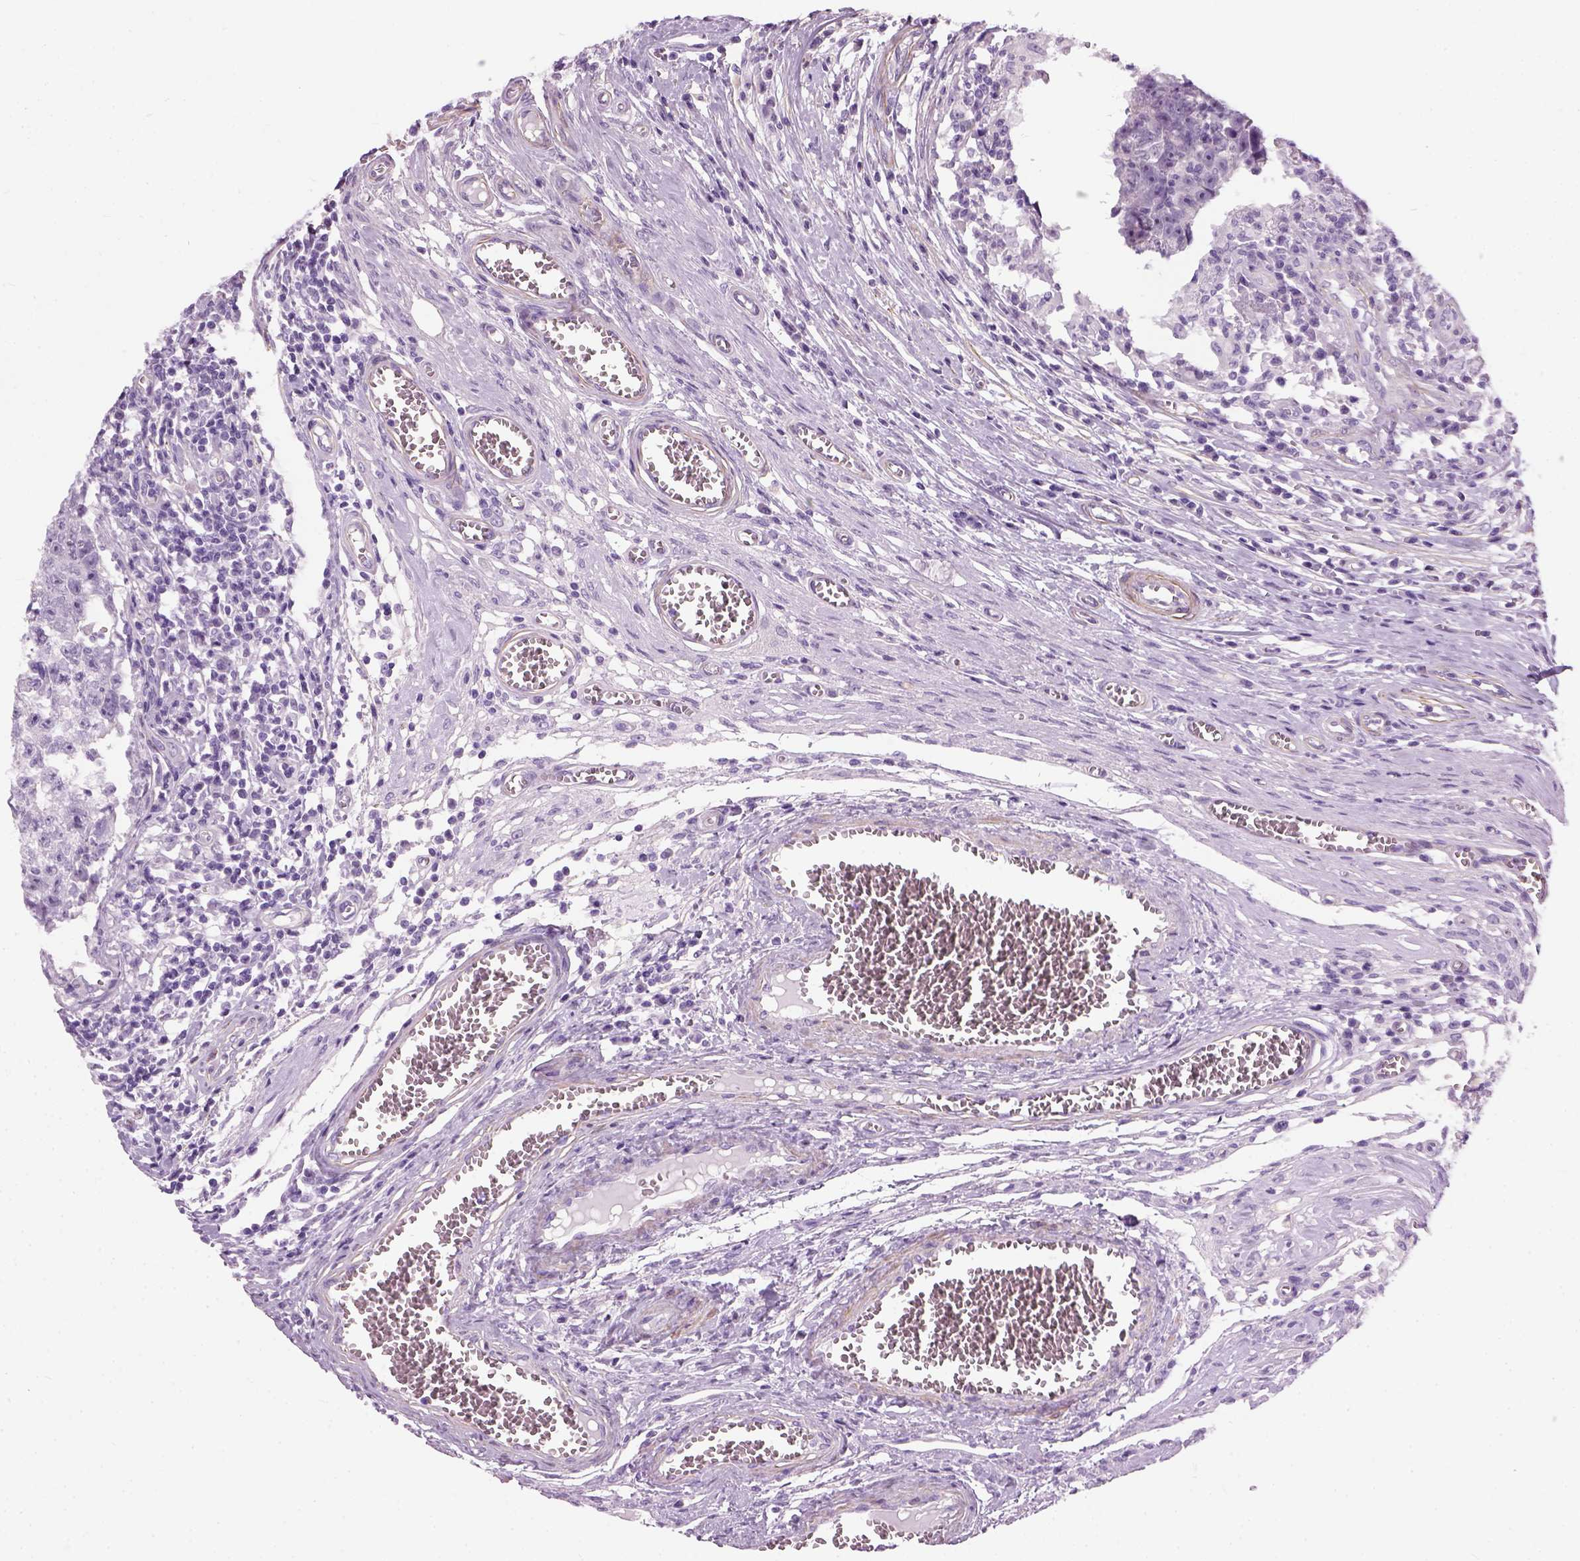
{"staining": {"intensity": "negative", "quantity": "none", "location": "none"}, "tissue": "testis cancer", "cell_type": "Tumor cells", "image_type": "cancer", "snomed": [{"axis": "morphology", "description": "Carcinoma, Embryonal, NOS"}, {"axis": "topography", "description": "Testis"}], "caption": "Protein analysis of testis cancer displays no significant staining in tumor cells.", "gene": "FAM161A", "patient": {"sex": "male", "age": 36}}